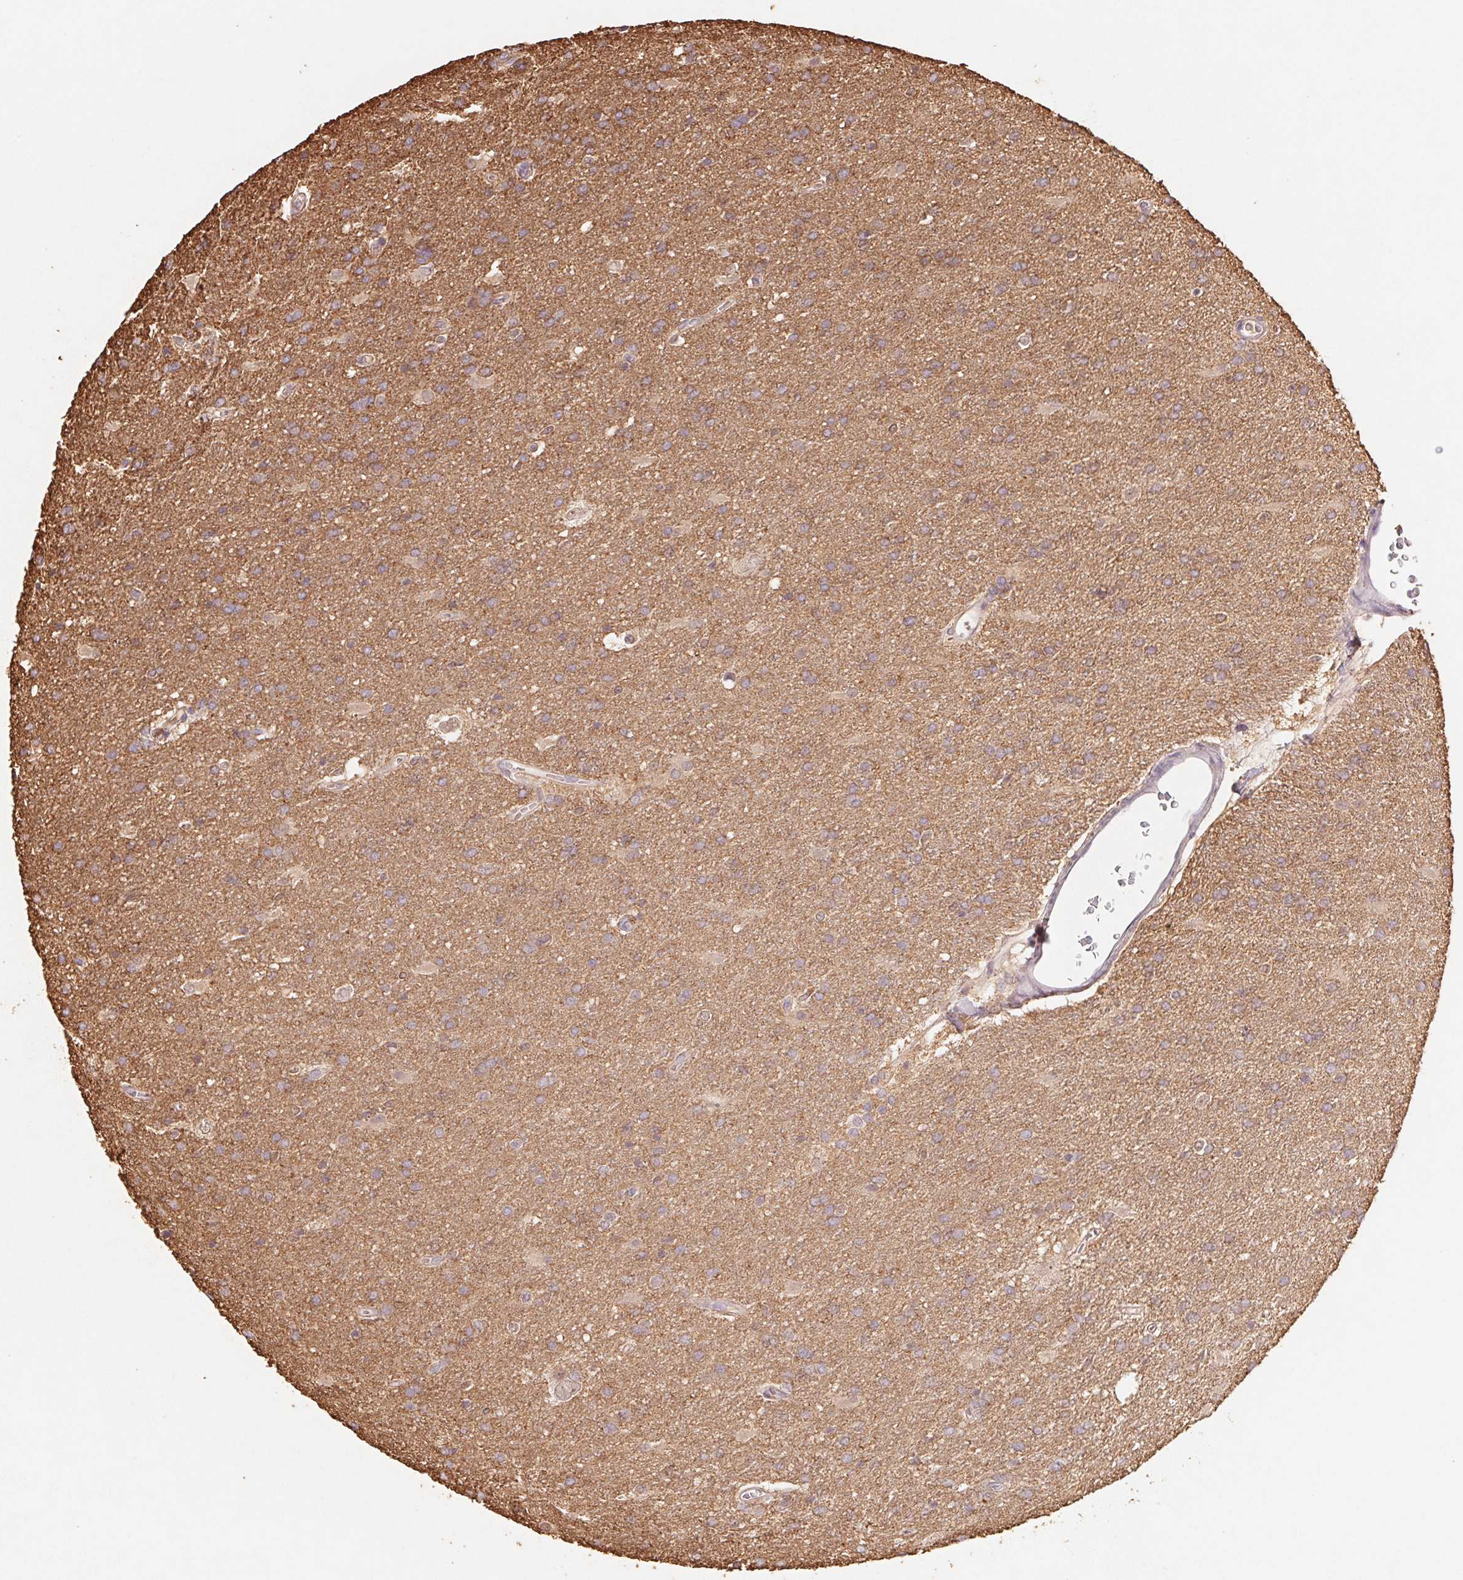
{"staining": {"intensity": "weak", "quantity": "25%-75%", "location": "cytoplasmic/membranous"}, "tissue": "glioma", "cell_type": "Tumor cells", "image_type": "cancer", "snomed": [{"axis": "morphology", "description": "Glioma, malignant, Low grade"}, {"axis": "topography", "description": "Brain"}], "caption": "Immunohistochemistry micrograph of human glioma stained for a protein (brown), which reveals low levels of weak cytoplasmic/membranous expression in approximately 25%-75% of tumor cells.", "gene": "KIF26A", "patient": {"sex": "male", "age": 66}}